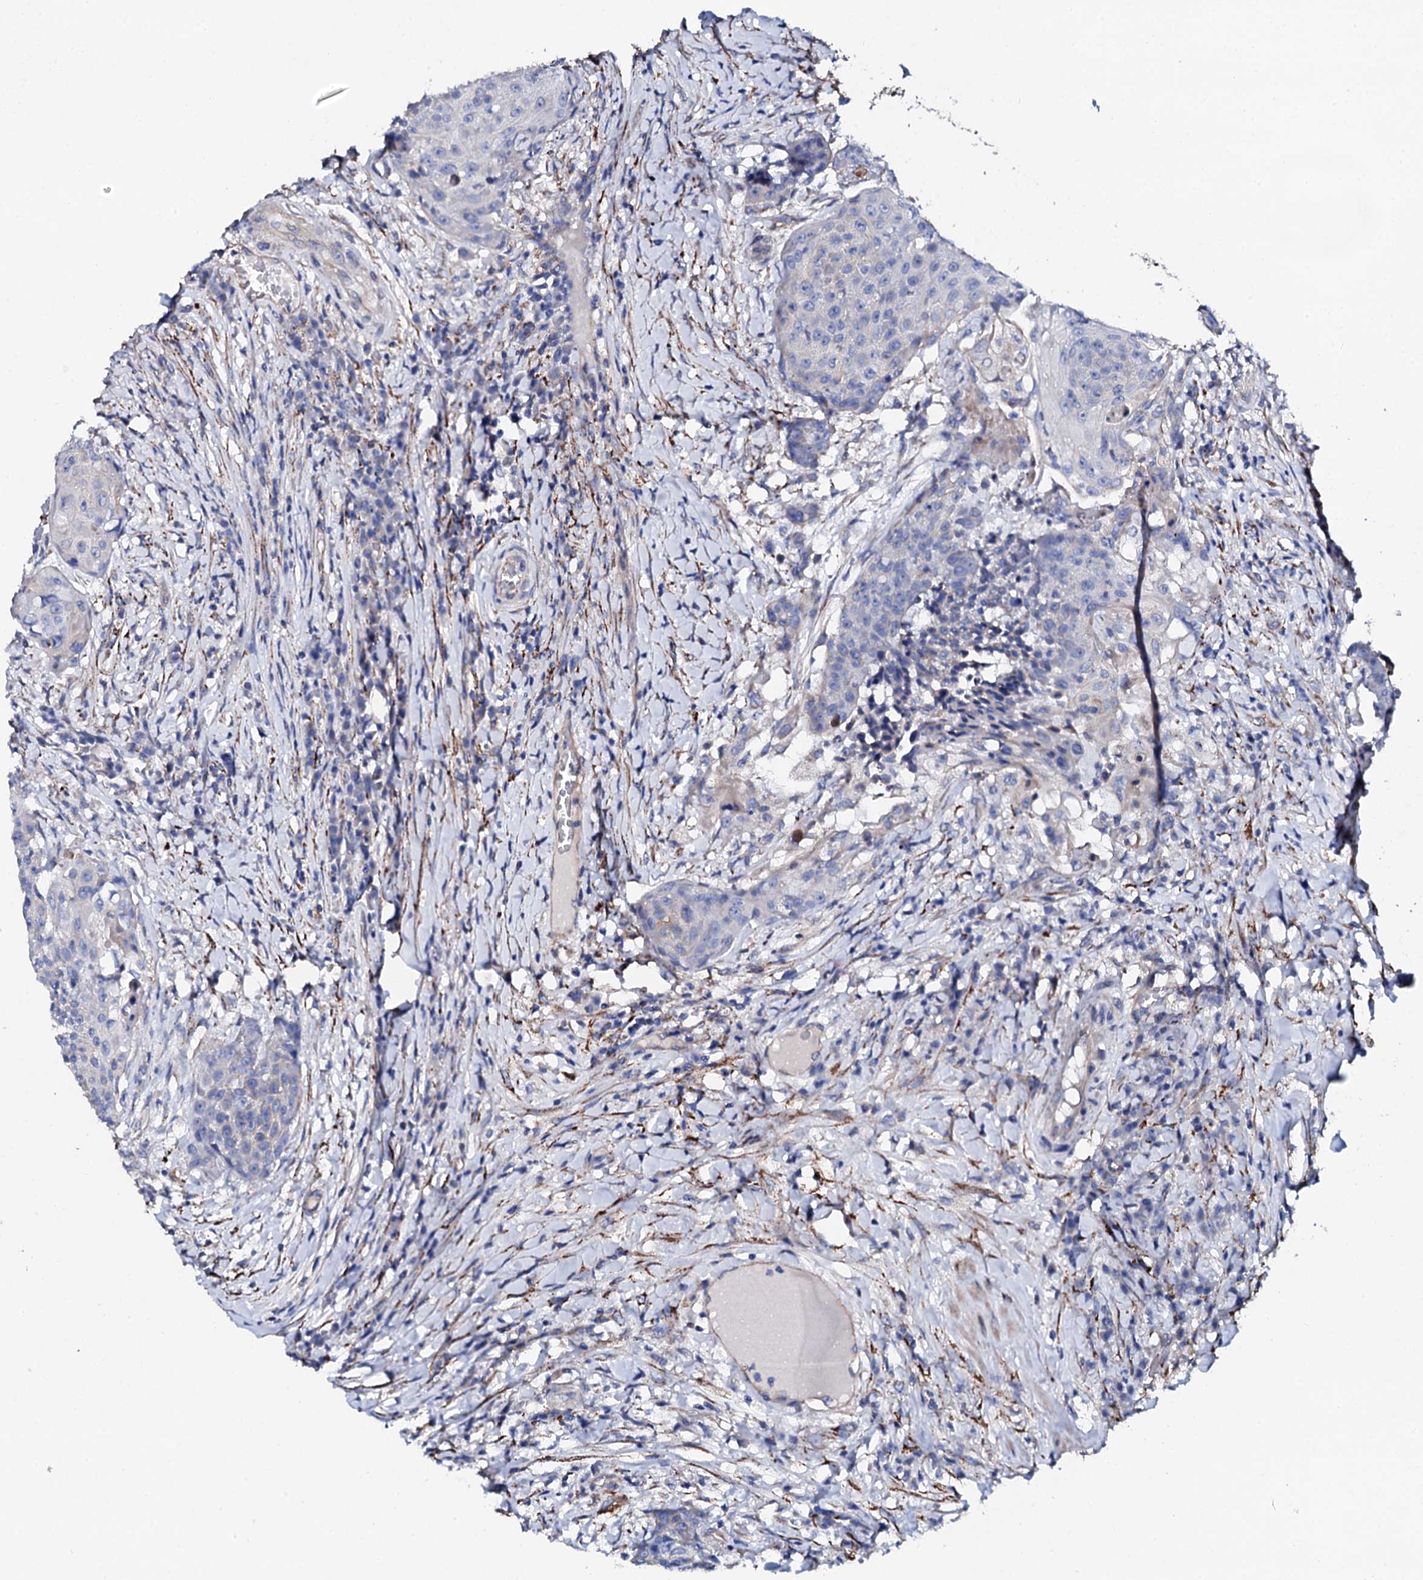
{"staining": {"intensity": "negative", "quantity": "none", "location": "none"}, "tissue": "urothelial cancer", "cell_type": "Tumor cells", "image_type": "cancer", "snomed": [{"axis": "morphology", "description": "Urothelial carcinoma, High grade"}, {"axis": "topography", "description": "Urinary bladder"}], "caption": "IHC micrograph of neoplastic tissue: urothelial cancer stained with DAB demonstrates no significant protein expression in tumor cells.", "gene": "KLHL32", "patient": {"sex": "female", "age": 63}}